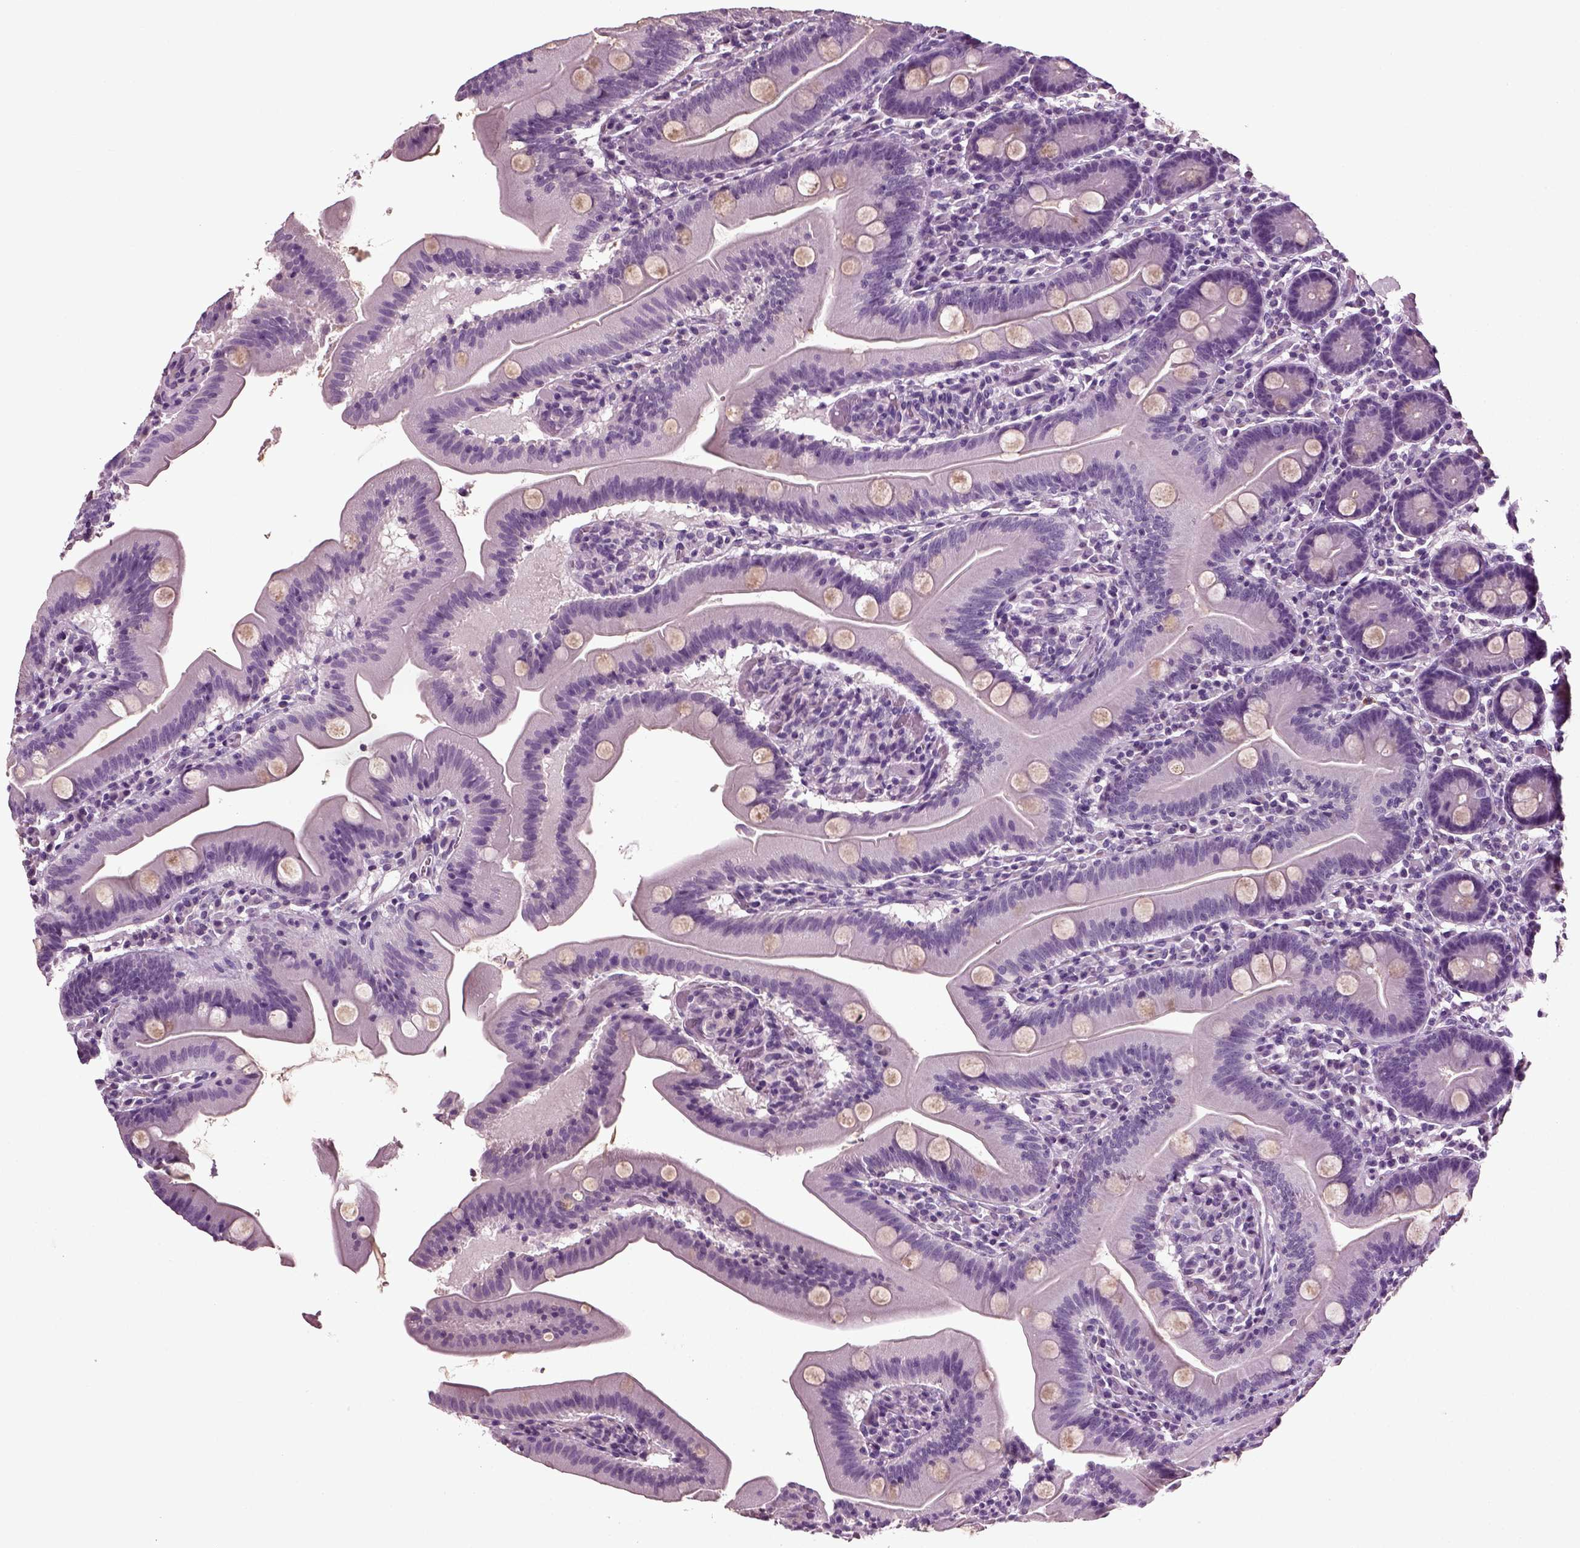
{"staining": {"intensity": "negative", "quantity": "none", "location": "none"}, "tissue": "small intestine", "cell_type": "Glandular cells", "image_type": "normal", "snomed": [{"axis": "morphology", "description": "Normal tissue, NOS"}, {"axis": "topography", "description": "Small intestine"}], "caption": "The IHC micrograph has no significant staining in glandular cells of small intestine. Brightfield microscopy of immunohistochemistry (IHC) stained with DAB (brown) and hematoxylin (blue), captured at high magnification.", "gene": "DEFB118", "patient": {"sex": "male", "age": 37}}